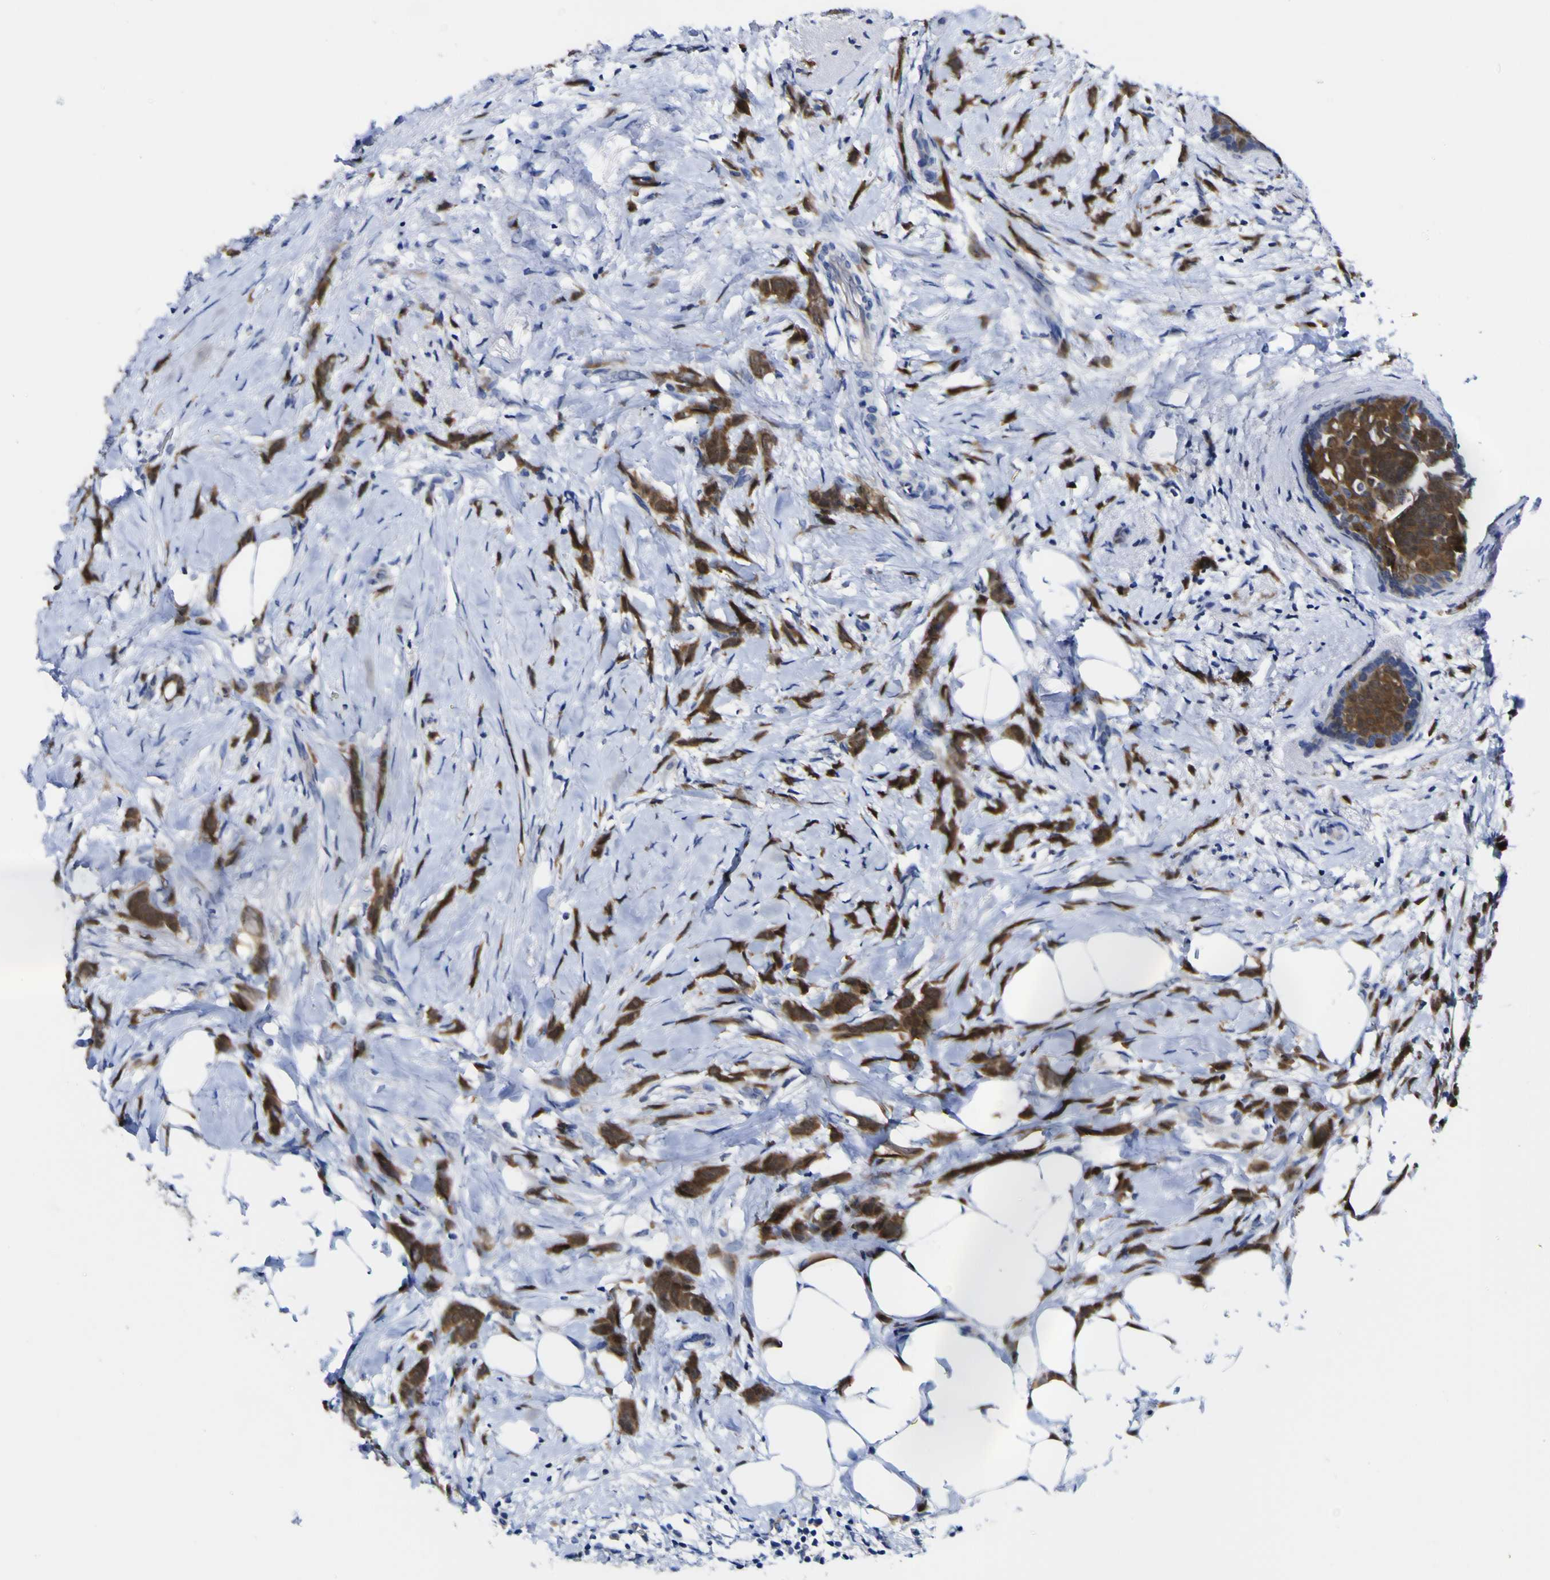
{"staining": {"intensity": "strong", "quantity": ">75%", "location": "cytoplasmic/membranous"}, "tissue": "breast cancer", "cell_type": "Tumor cells", "image_type": "cancer", "snomed": [{"axis": "morphology", "description": "Lobular carcinoma, in situ"}, {"axis": "morphology", "description": "Lobular carcinoma"}, {"axis": "topography", "description": "Breast"}], "caption": "An immunohistochemistry micrograph of tumor tissue is shown. Protein staining in brown shows strong cytoplasmic/membranous positivity in breast cancer within tumor cells.", "gene": "CASP6", "patient": {"sex": "female", "age": 41}}